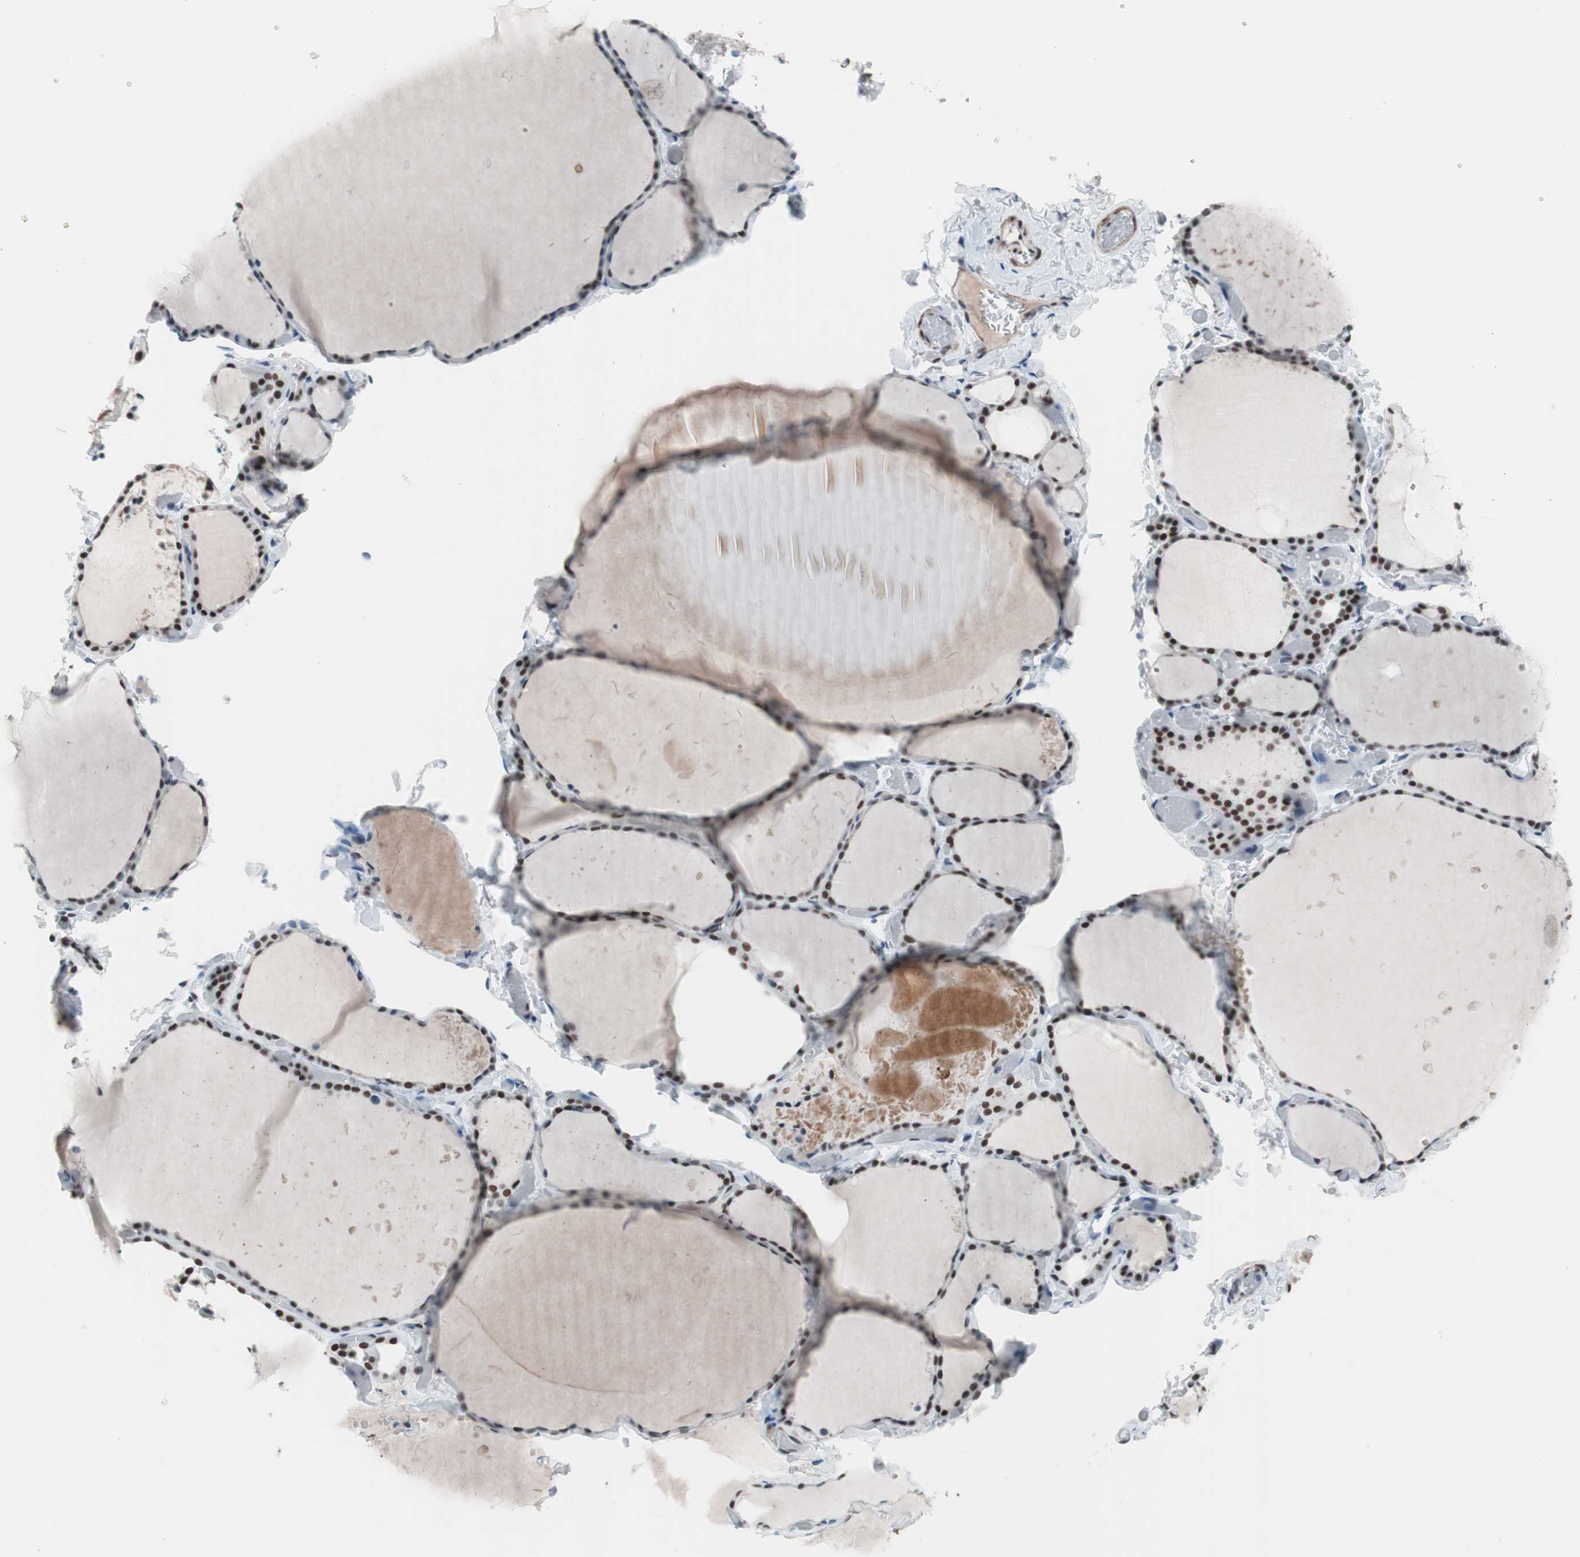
{"staining": {"intensity": "weak", "quantity": "<25%", "location": "nuclear"}, "tissue": "thyroid gland", "cell_type": "Glandular cells", "image_type": "normal", "snomed": [{"axis": "morphology", "description": "Normal tissue, NOS"}, {"axis": "topography", "description": "Thyroid gland"}], "caption": "Thyroid gland was stained to show a protein in brown. There is no significant staining in glandular cells. (DAB immunohistochemistry visualized using brightfield microscopy, high magnification).", "gene": "ARID1A", "patient": {"sex": "female", "age": 22}}